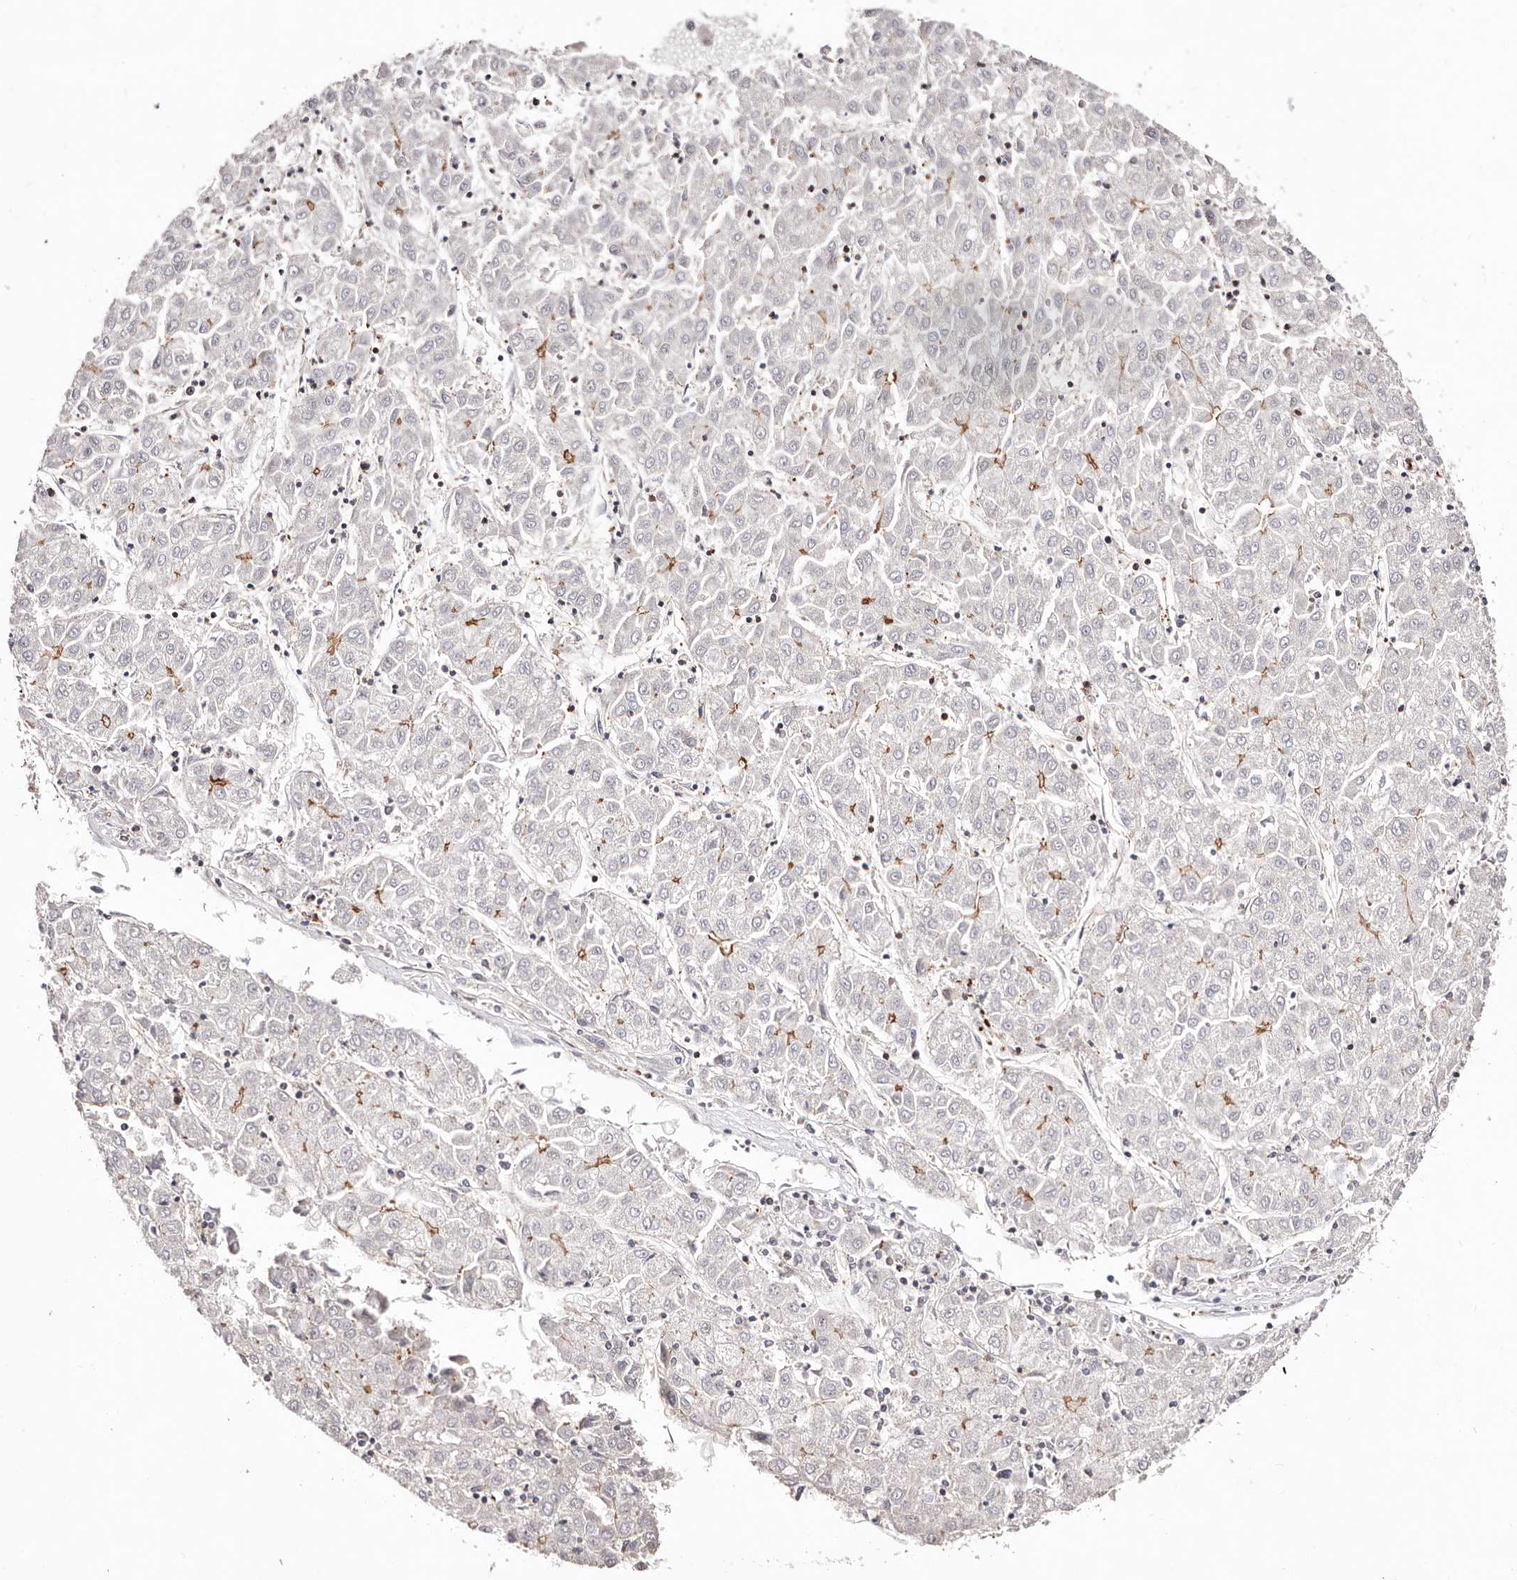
{"staining": {"intensity": "negative", "quantity": "none", "location": "none"}, "tissue": "liver cancer", "cell_type": "Tumor cells", "image_type": "cancer", "snomed": [{"axis": "morphology", "description": "Carcinoma, Hepatocellular, NOS"}, {"axis": "topography", "description": "Liver"}], "caption": "IHC of liver cancer (hepatocellular carcinoma) shows no staining in tumor cells.", "gene": "PTPN22", "patient": {"sex": "male", "age": 72}}